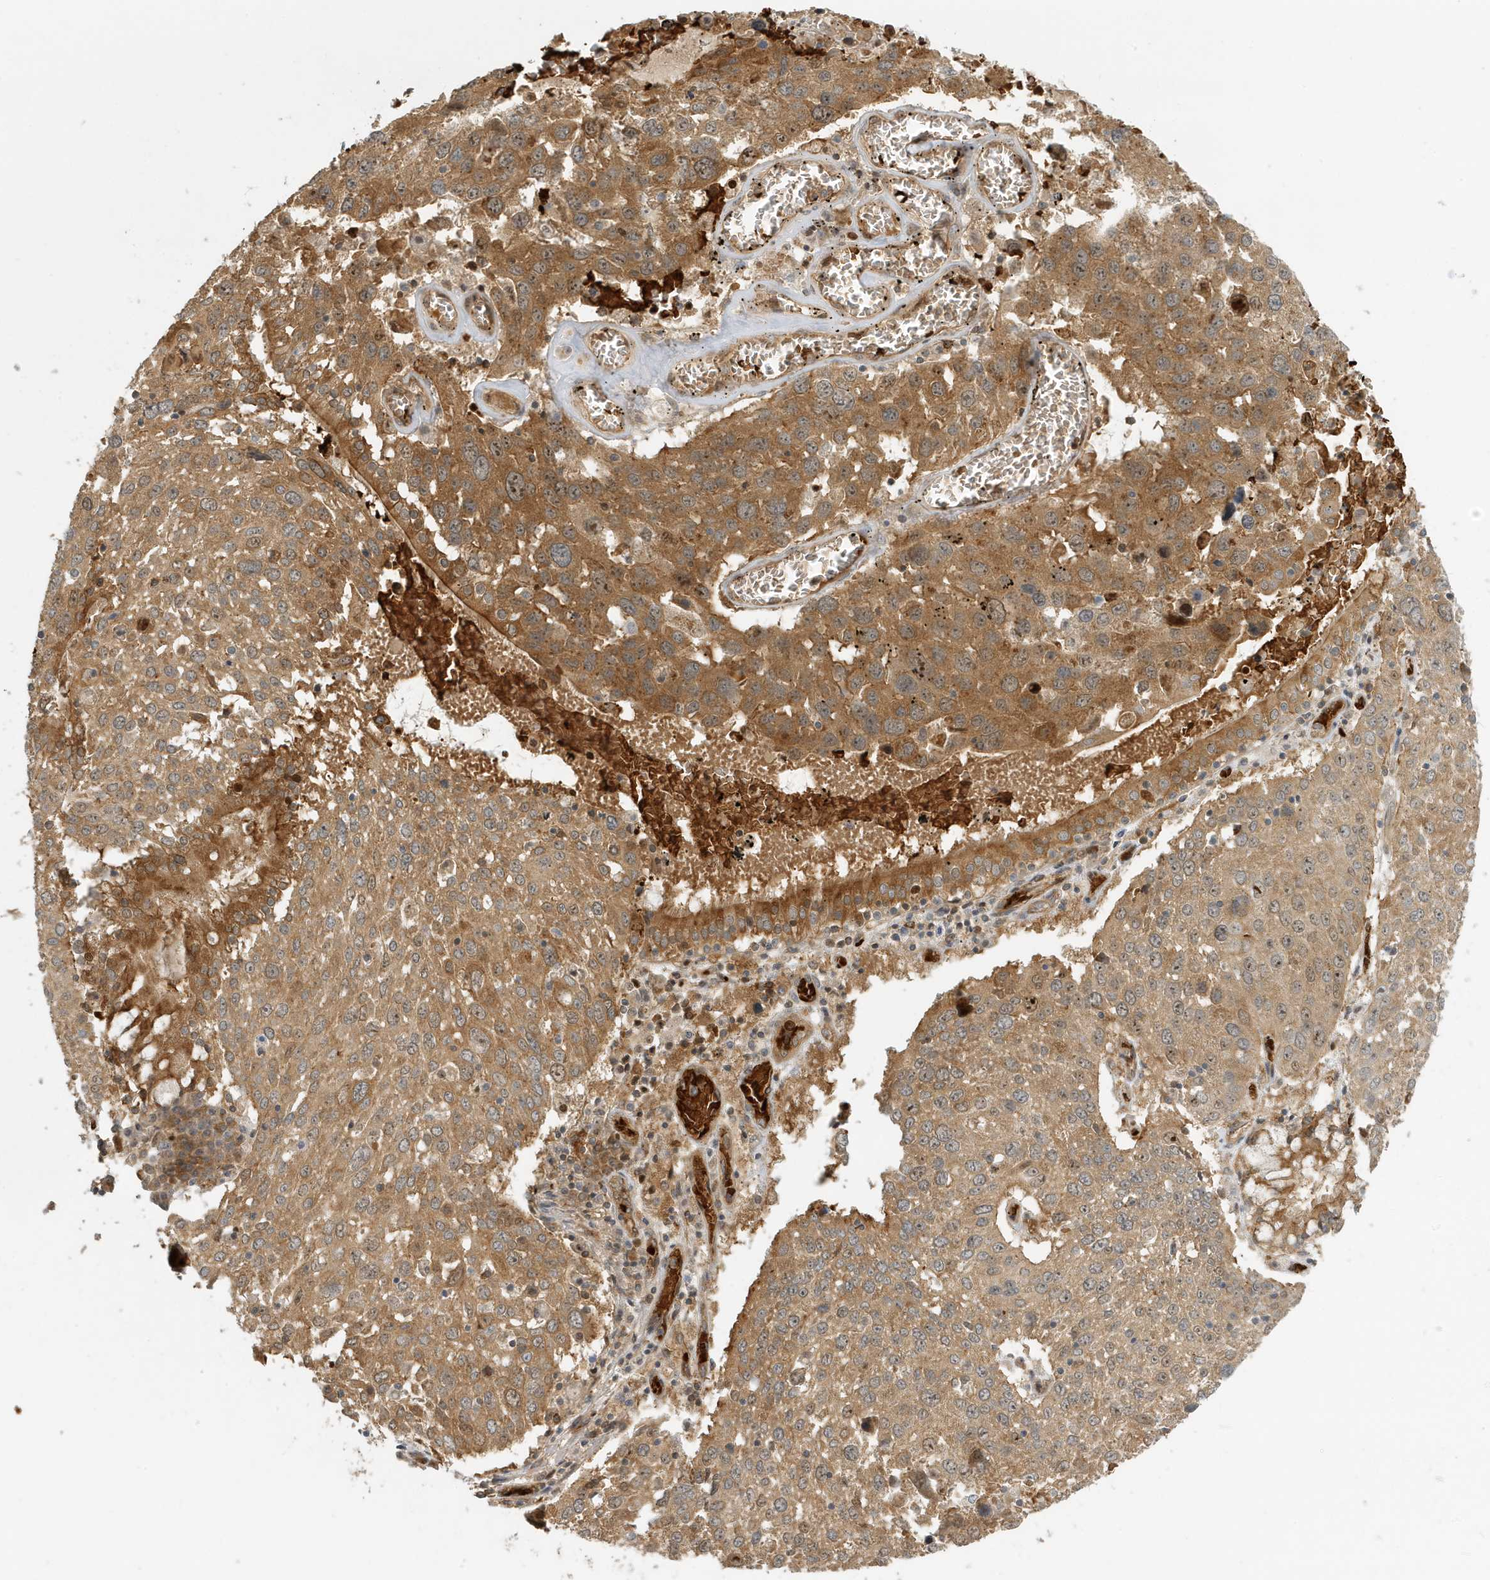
{"staining": {"intensity": "moderate", "quantity": ">75%", "location": "cytoplasmic/membranous"}, "tissue": "lung cancer", "cell_type": "Tumor cells", "image_type": "cancer", "snomed": [{"axis": "morphology", "description": "Squamous cell carcinoma, NOS"}, {"axis": "topography", "description": "Lung"}], "caption": "The photomicrograph reveals staining of lung squamous cell carcinoma, revealing moderate cytoplasmic/membranous protein expression (brown color) within tumor cells.", "gene": "FYCO1", "patient": {"sex": "male", "age": 65}}